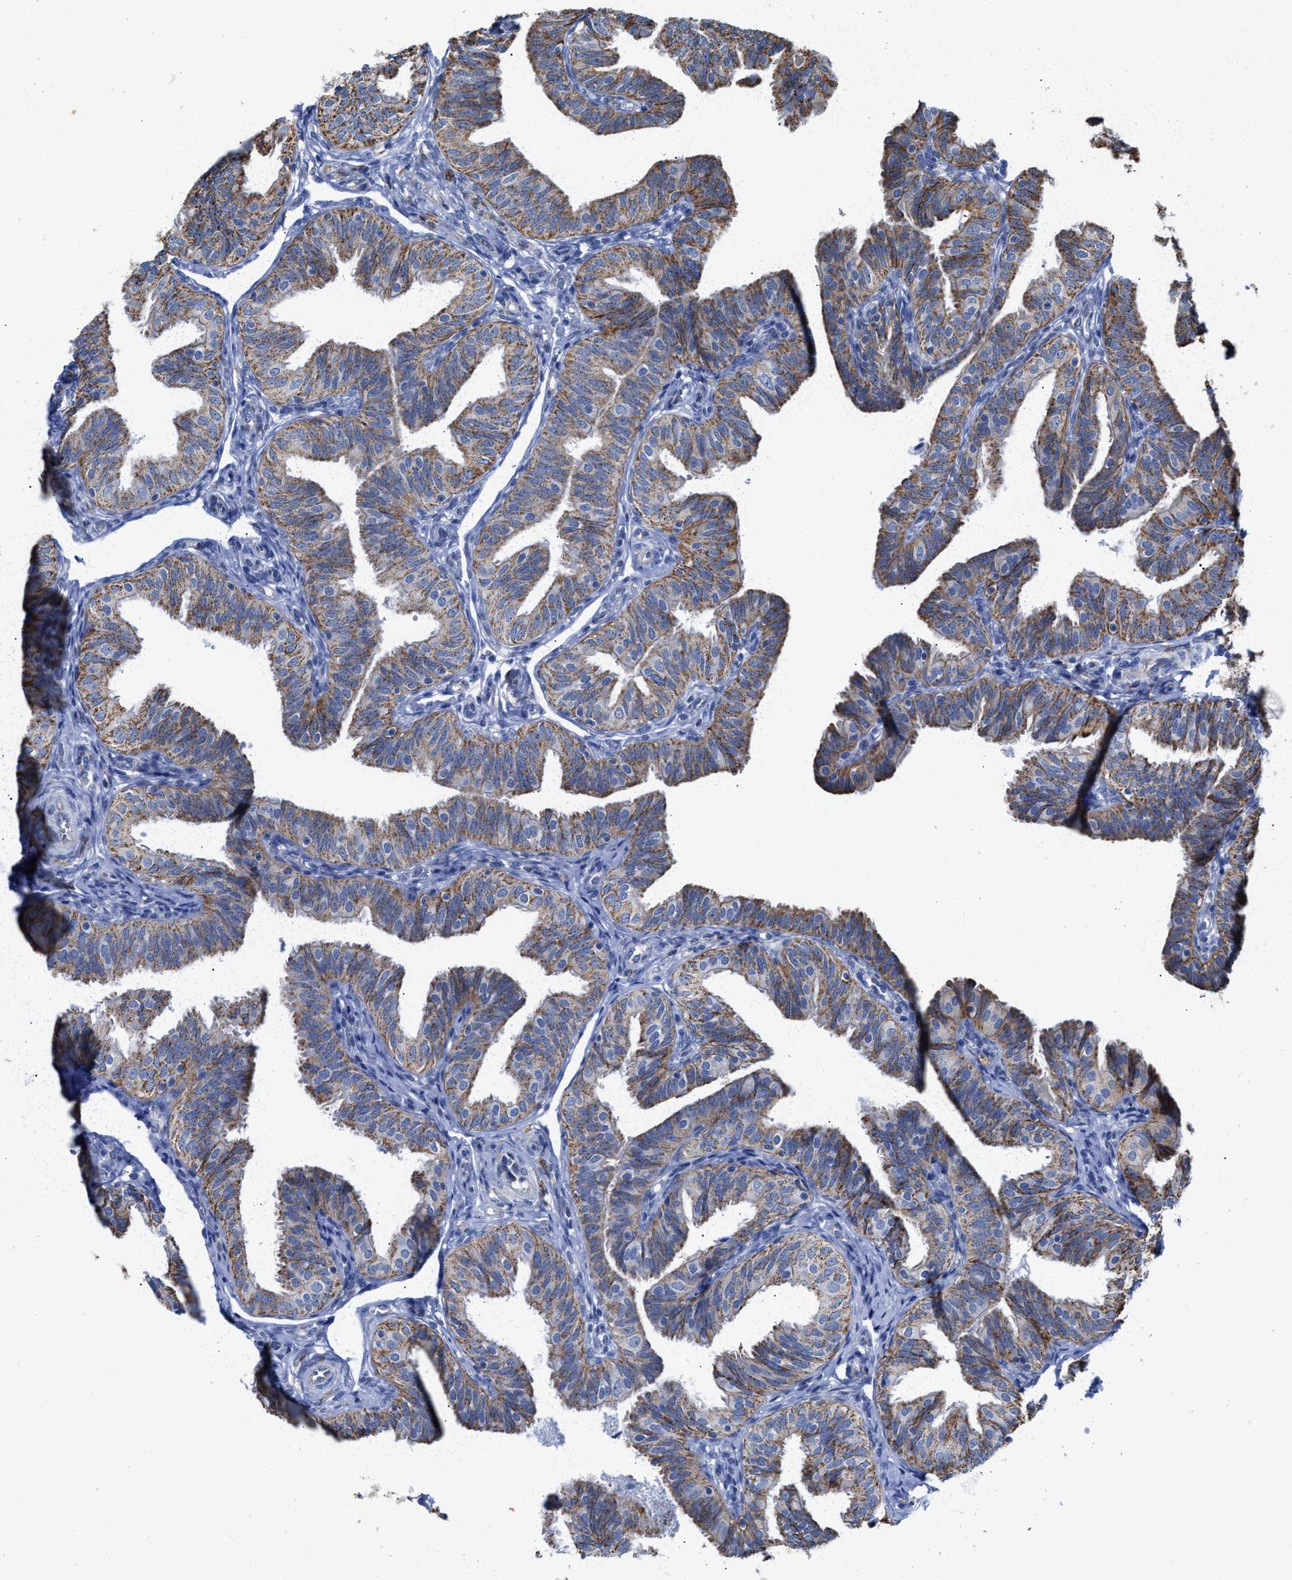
{"staining": {"intensity": "moderate", "quantity": "25%-75%", "location": "cytoplasmic/membranous"}, "tissue": "fallopian tube", "cell_type": "Glandular cells", "image_type": "normal", "snomed": [{"axis": "morphology", "description": "Normal tissue, NOS"}, {"axis": "topography", "description": "Fallopian tube"}], "caption": "Protein staining by IHC shows moderate cytoplasmic/membranous expression in about 25%-75% of glandular cells in benign fallopian tube. Immunohistochemistry (ihc) stains the protein of interest in brown and the nuclei are stained blue.", "gene": "JAG1", "patient": {"sex": "female", "age": 35}}